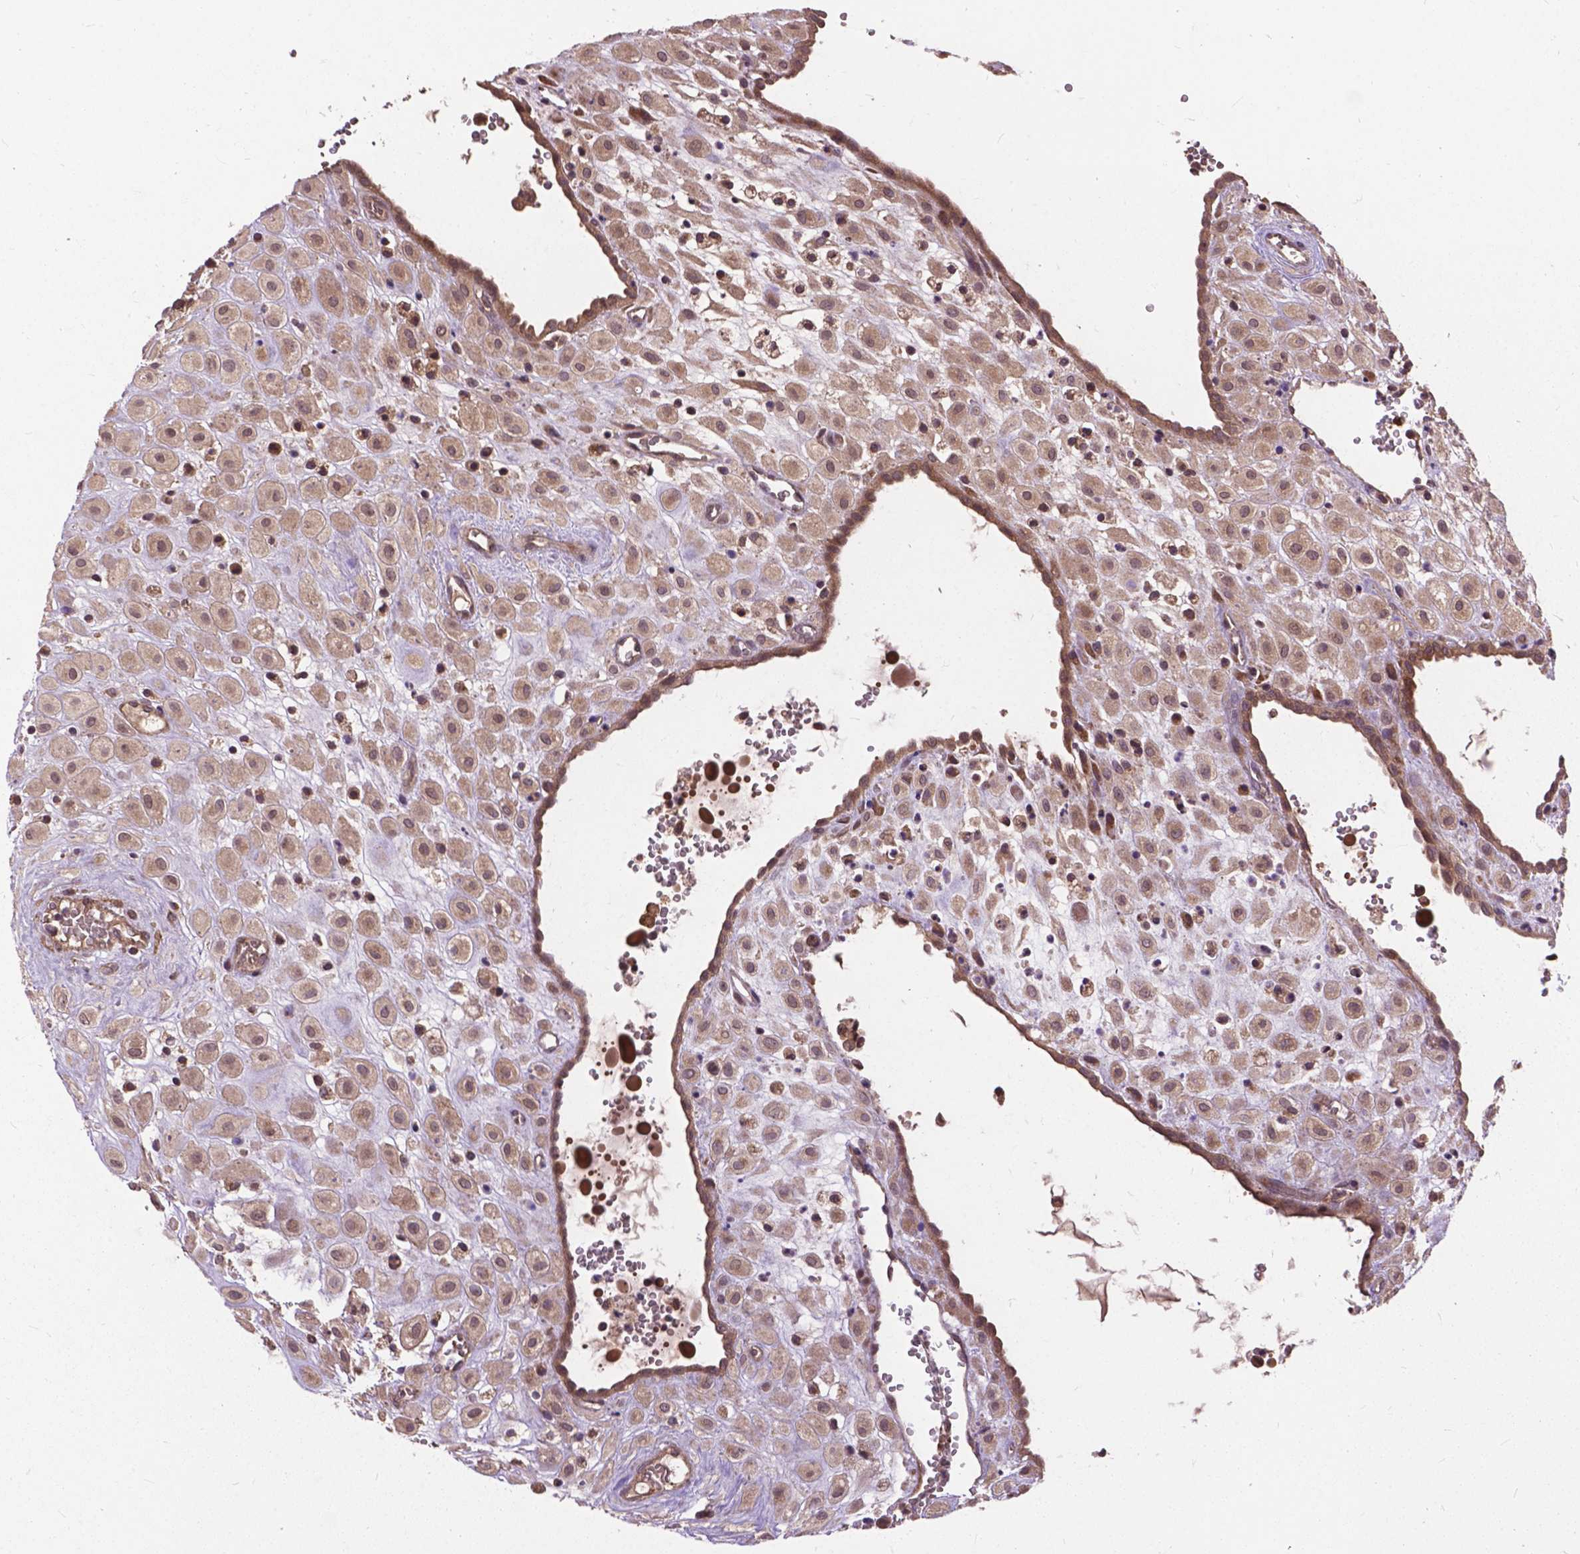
{"staining": {"intensity": "weak", "quantity": ">75%", "location": "cytoplasmic/membranous"}, "tissue": "placenta", "cell_type": "Decidual cells", "image_type": "normal", "snomed": [{"axis": "morphology", "description": "Normal tissue, NOS"}, {"axis": "topography", "description": "Placenta"}], "caption": "This image demonstrates IHC staining of benign human placenta, with low weak cytoplasmic/membranous expression in about >75% of decidual cells.", "gene": "ZNF616", "patient": {"sex": "female", "age": 24}}